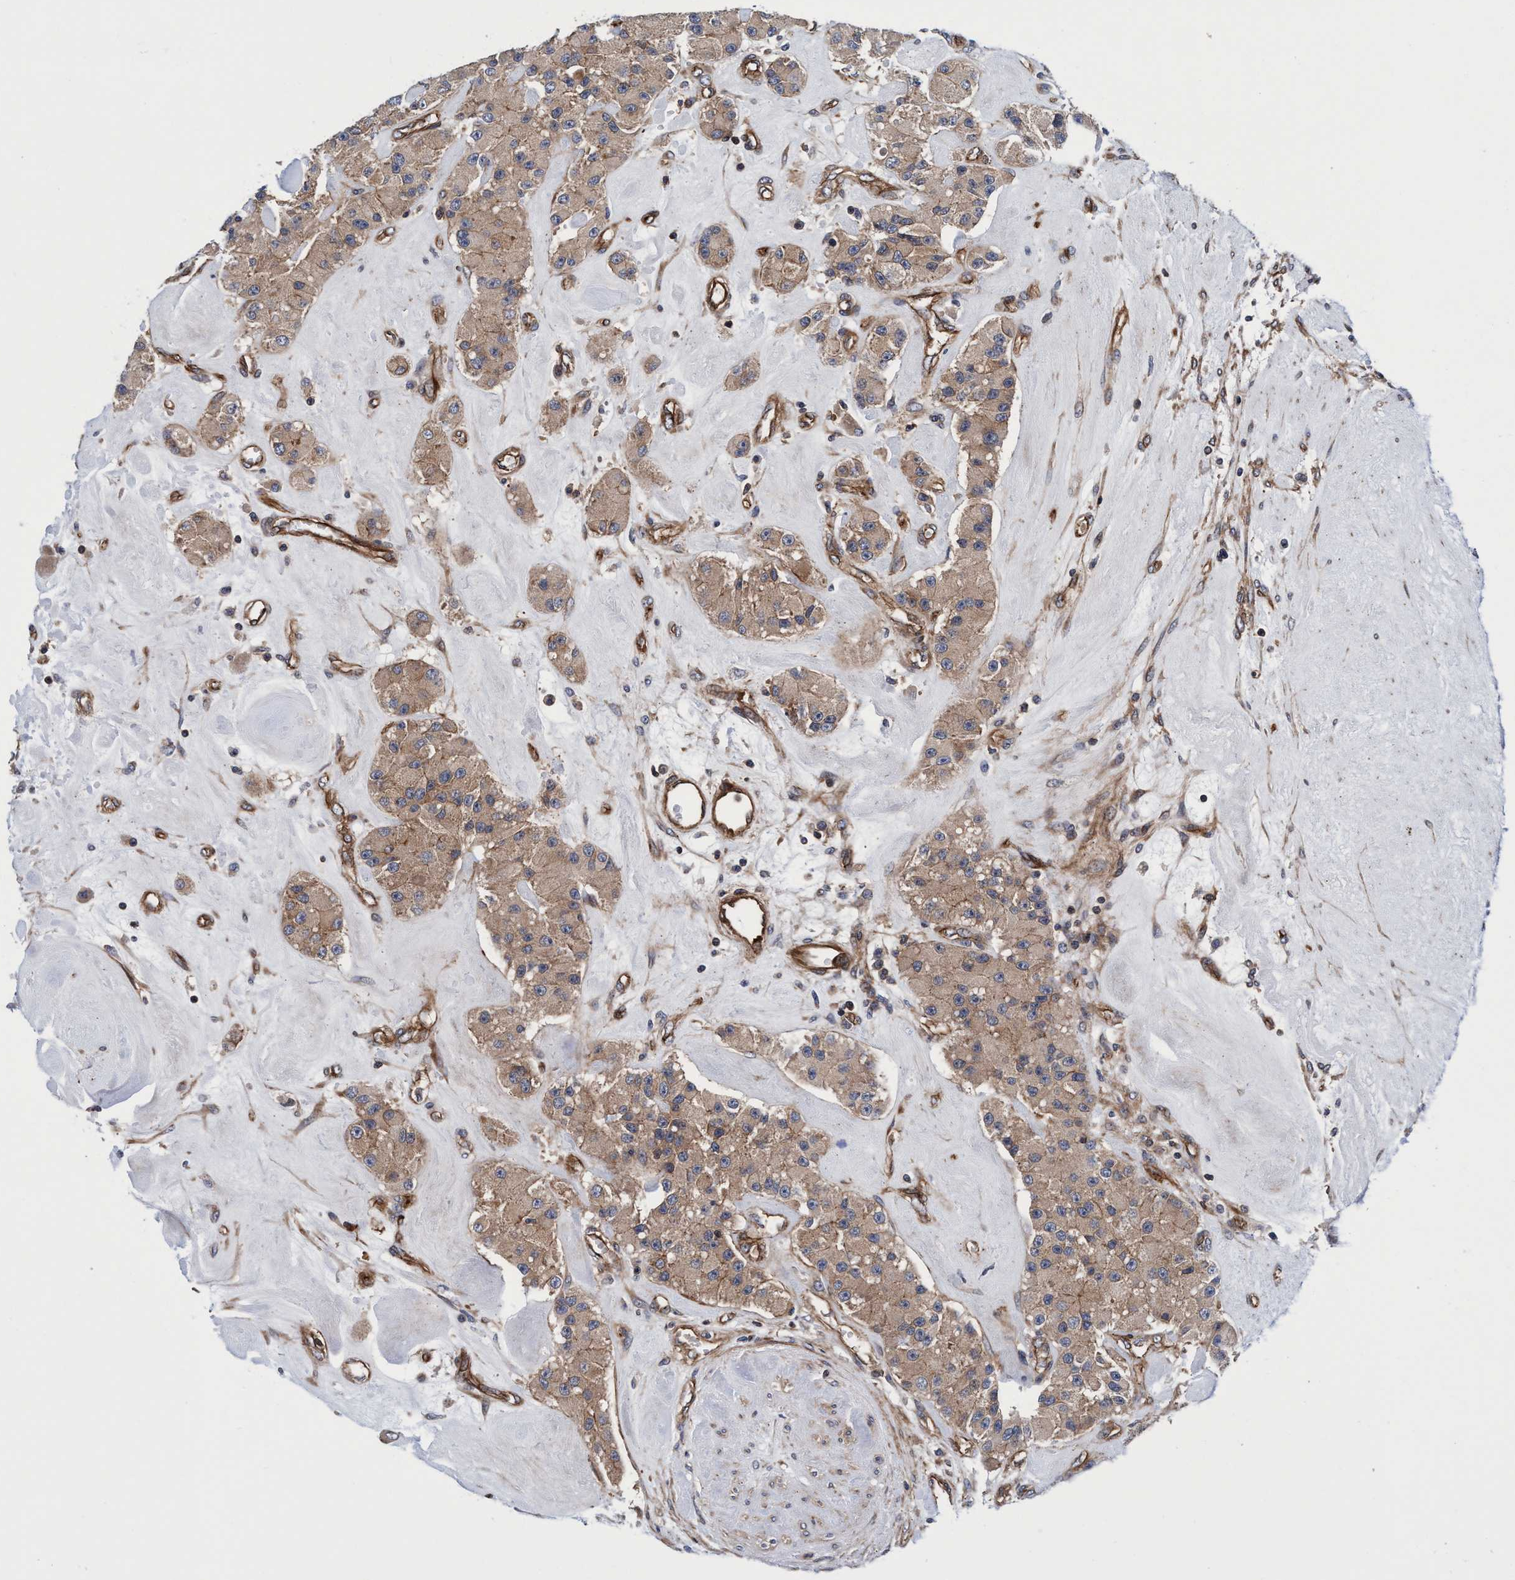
{"staining": {"intensity": "weak", "quantity": ">75%", "location": "cytoplasmic/membranous"}, "tissue": "carcinoid", "cell_type": "Tumor cells", "image_type": "cancer", "snomed": [{"axis": "morphology", "description": "Carcinoid, malignant, NOS"}, {"axis": "topography", "description": "Pancreas"}], "caption": "Protein expression analysis of human carcinoid reveals weak cytoplasmic/membranous expression in about >75% of tumor cells.", "gene": "MCM3AP", "patient": {"sex": "male", "age": 41}}